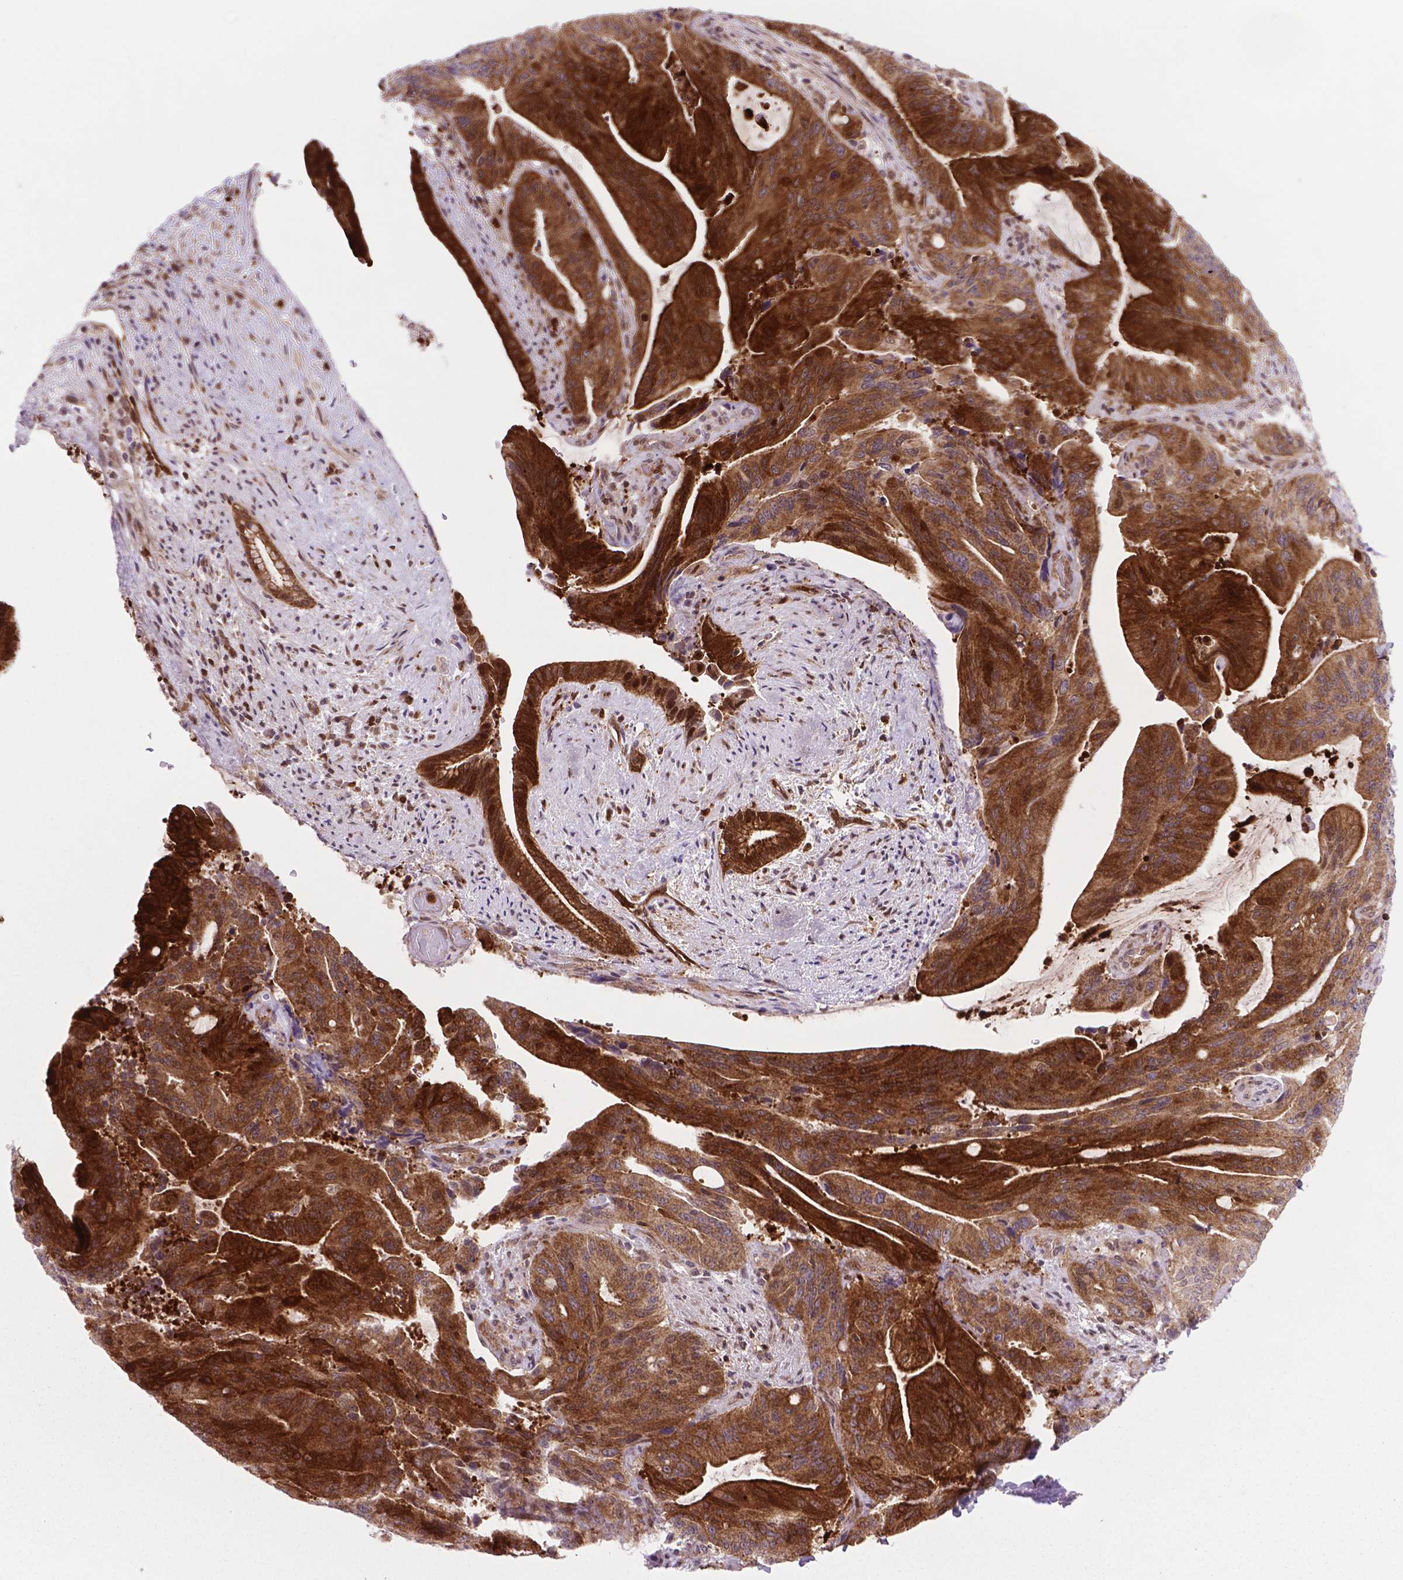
{"staining": {"intensity": "strong", "quantity": ">75%", "location": "cytoplasmic/membranous"}, "tissue": "liver cancer", "cell_type": "Tumor cells", "image_type": "cancer", "snomed": [{"axis": "morphology", "description": "Cholangiocarcinoma"}, {"axis": "topography", "description": "Liver"}], "caption": "This micrograph reveals IHC staining of liver cholangiocarcinoma, with high strong cytoplasmic/membranous positivity in about >75% of tumor cells.", "gene": "LDHA", "patient": {"sex": "female", "age": 73}}